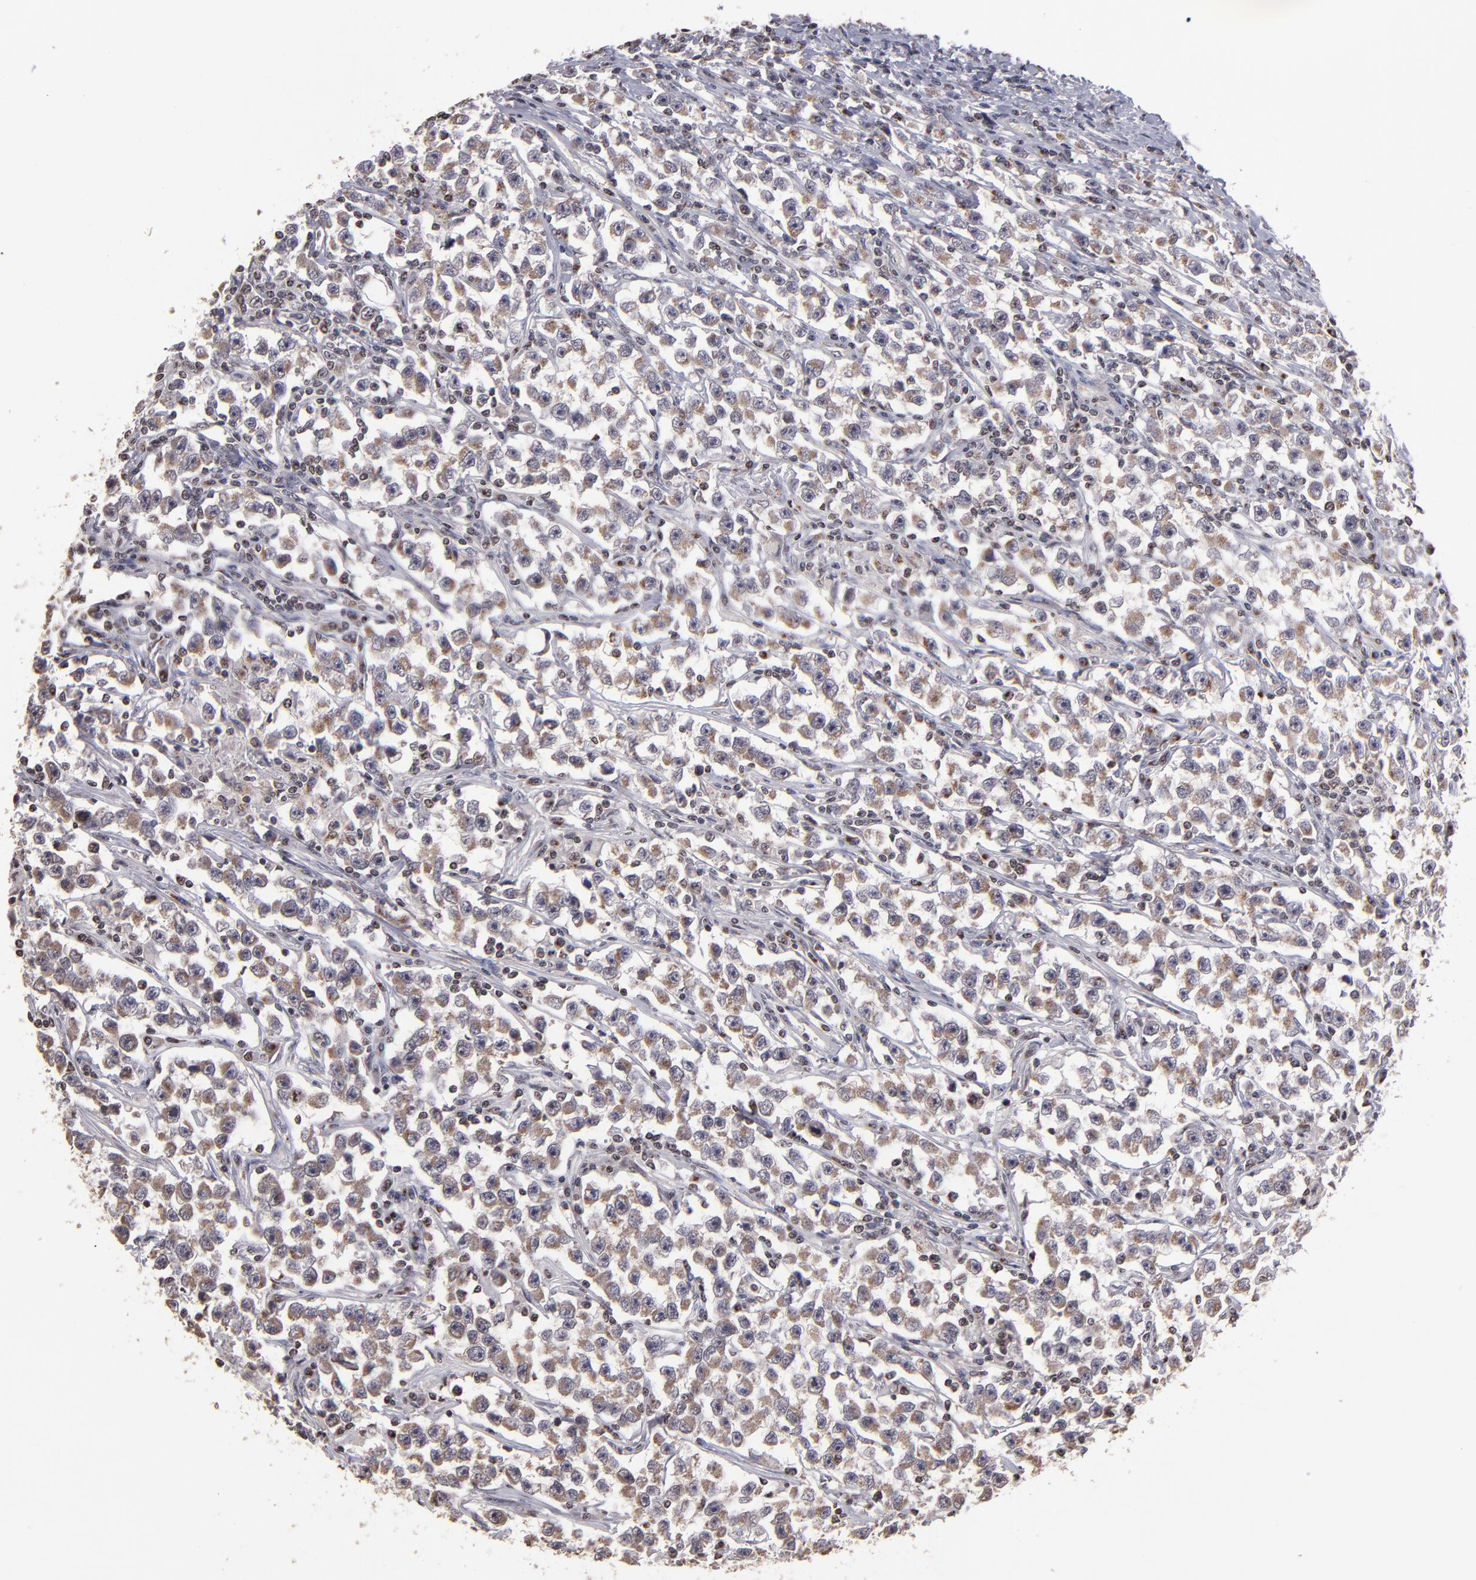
{"staining": {"intensity": "moderate", "quantity": ">75%", "location": "cytoplasmic/membranous,nuclear"}, "tissue": "testis cancer", "cell_type": "Tumor cells", "image_type": "cancer", "snomed": [{"axis": "morphology", "description": "Seminoma, NOS"}, {"axis": "topography", "description": "Testis"}], "caption": "Testis cancer (seminoma) stained for a protein (brown) demonstrates moderate cytoplasmic/membranous and nuclear positive staining in approximately >75% of tumor cells.", "gene": "CSDC2", "patient": {"sex": "male", "age": 33}}